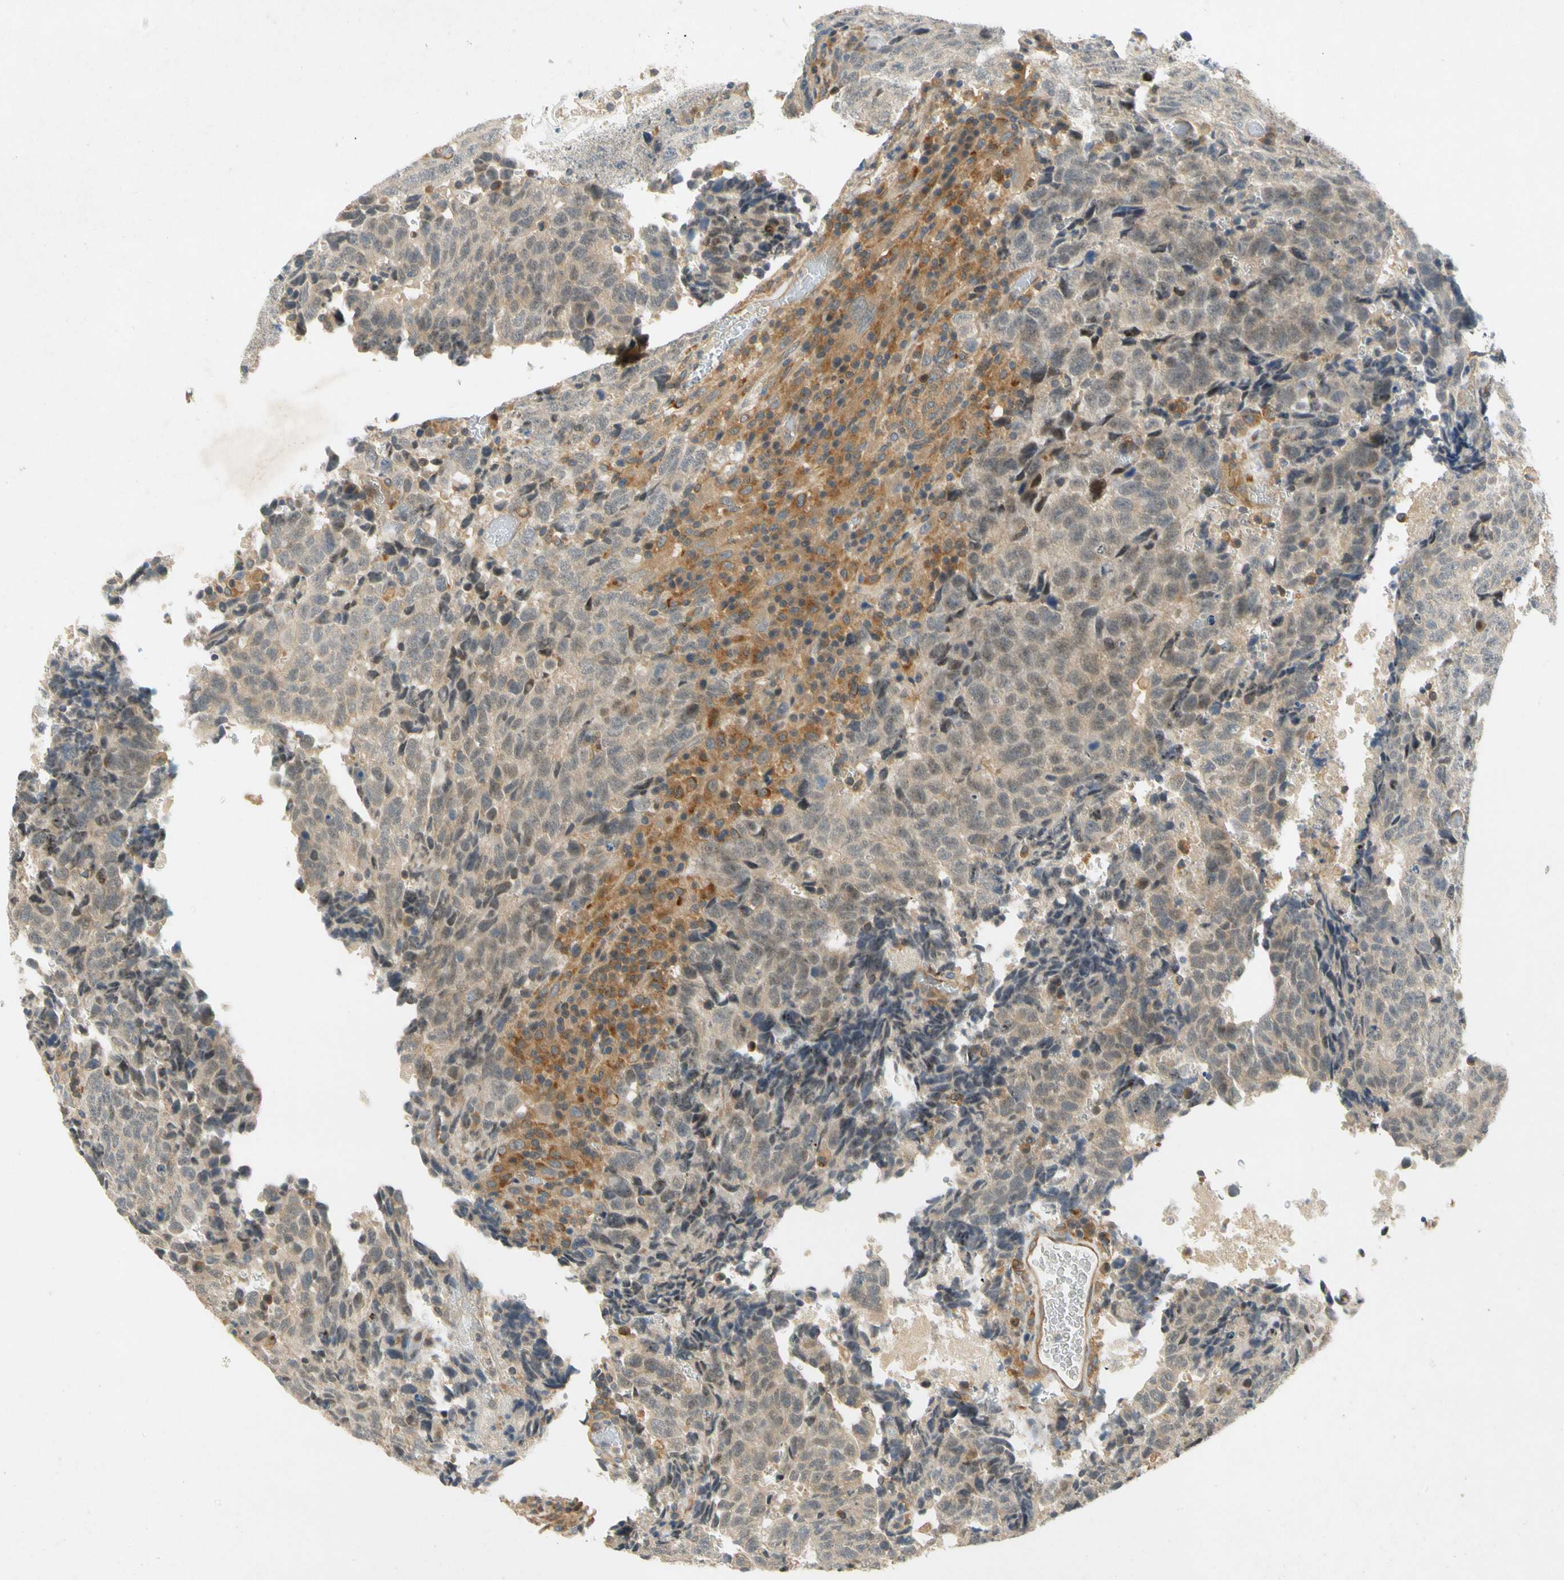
{"staining": {"intensity": "weak", "quantity": ">75%", "location": "cytoplasmic/membranous,nuclear"}, "tissue": "testis cancer", "cell_type": "Tumor cells", "image_type": "cancer", "snomed": [{"axis": "morphology", "description": "Necrosis, NOS"}, {"axis": "morphology", "description": "Carcinoma, Embryonal, NOS"}, {"axis": "topography", "description": "Testis"}], "caption": "The photomicrograph reveals a brown stain indicating the presence of a protein in the cytoplasmic/membranous and nuclear of tumor cells in testis cancer (embryonal carcinoma).", "gene": "GATD1", "patient": {"sex": "male", "age": 19}}